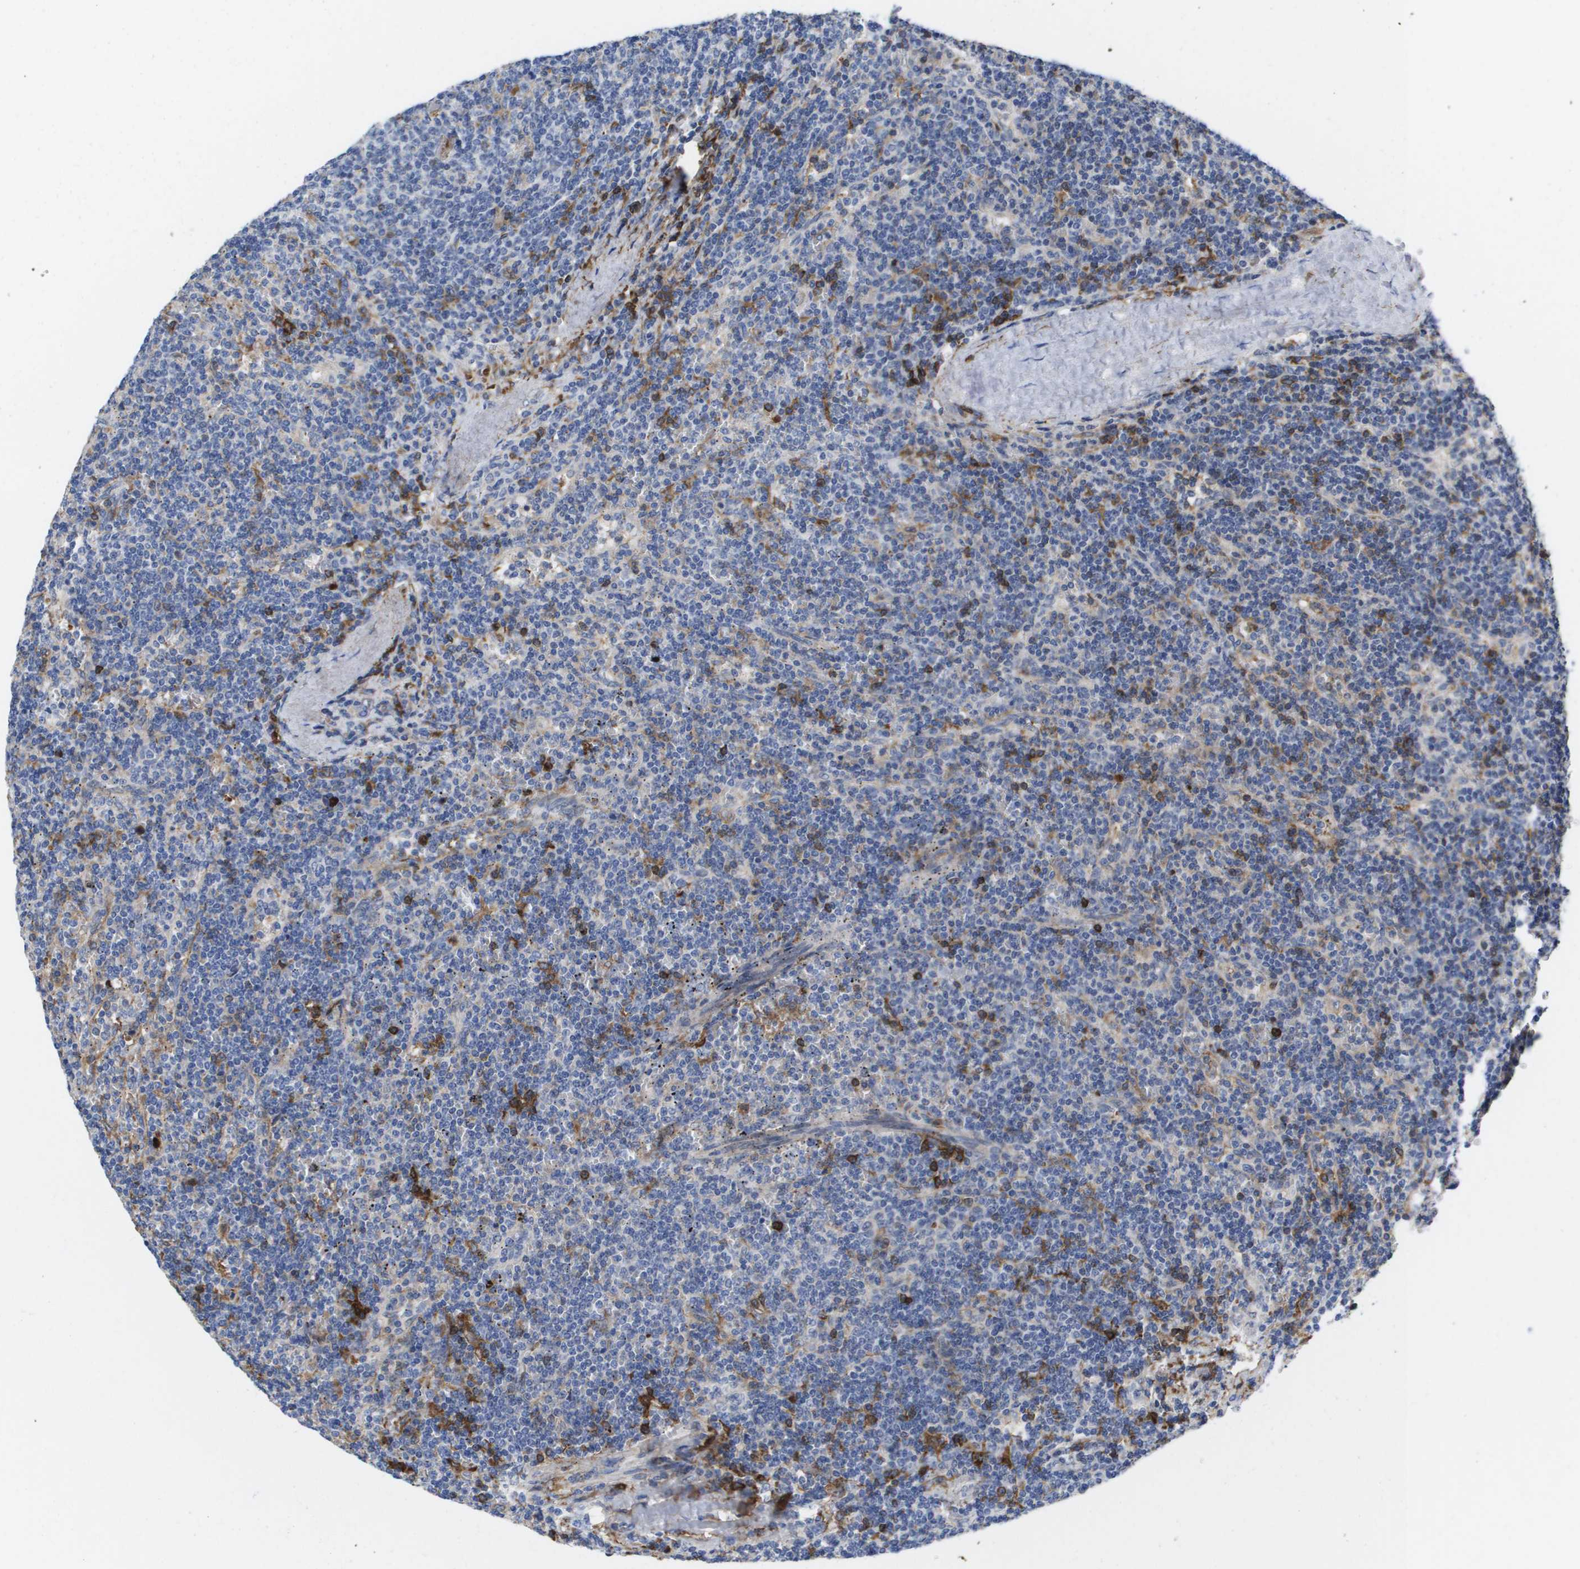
{"staining": {"intensity": "moderate", "quantity": "<25%", "location": "cytoplasmic/membranous"}, "tissue": "lymphoma", "cell_type": "Tumor cells", "image_type": "cancer", "snomed": [{"axis": "morphology", "description": "Malignant lymphoma, non-Hodgkin's type, Low grade"}, {"axis": "topography", "description": "Spleen"}], "caption": "Immunohistochemical staining of human lymphoma reveals moderate cytoplasmic/membranous protein positivity in about <25% of tumor cells.", "gene": "SERPINC1", "patient": {"sex": "female", "age": 50}}